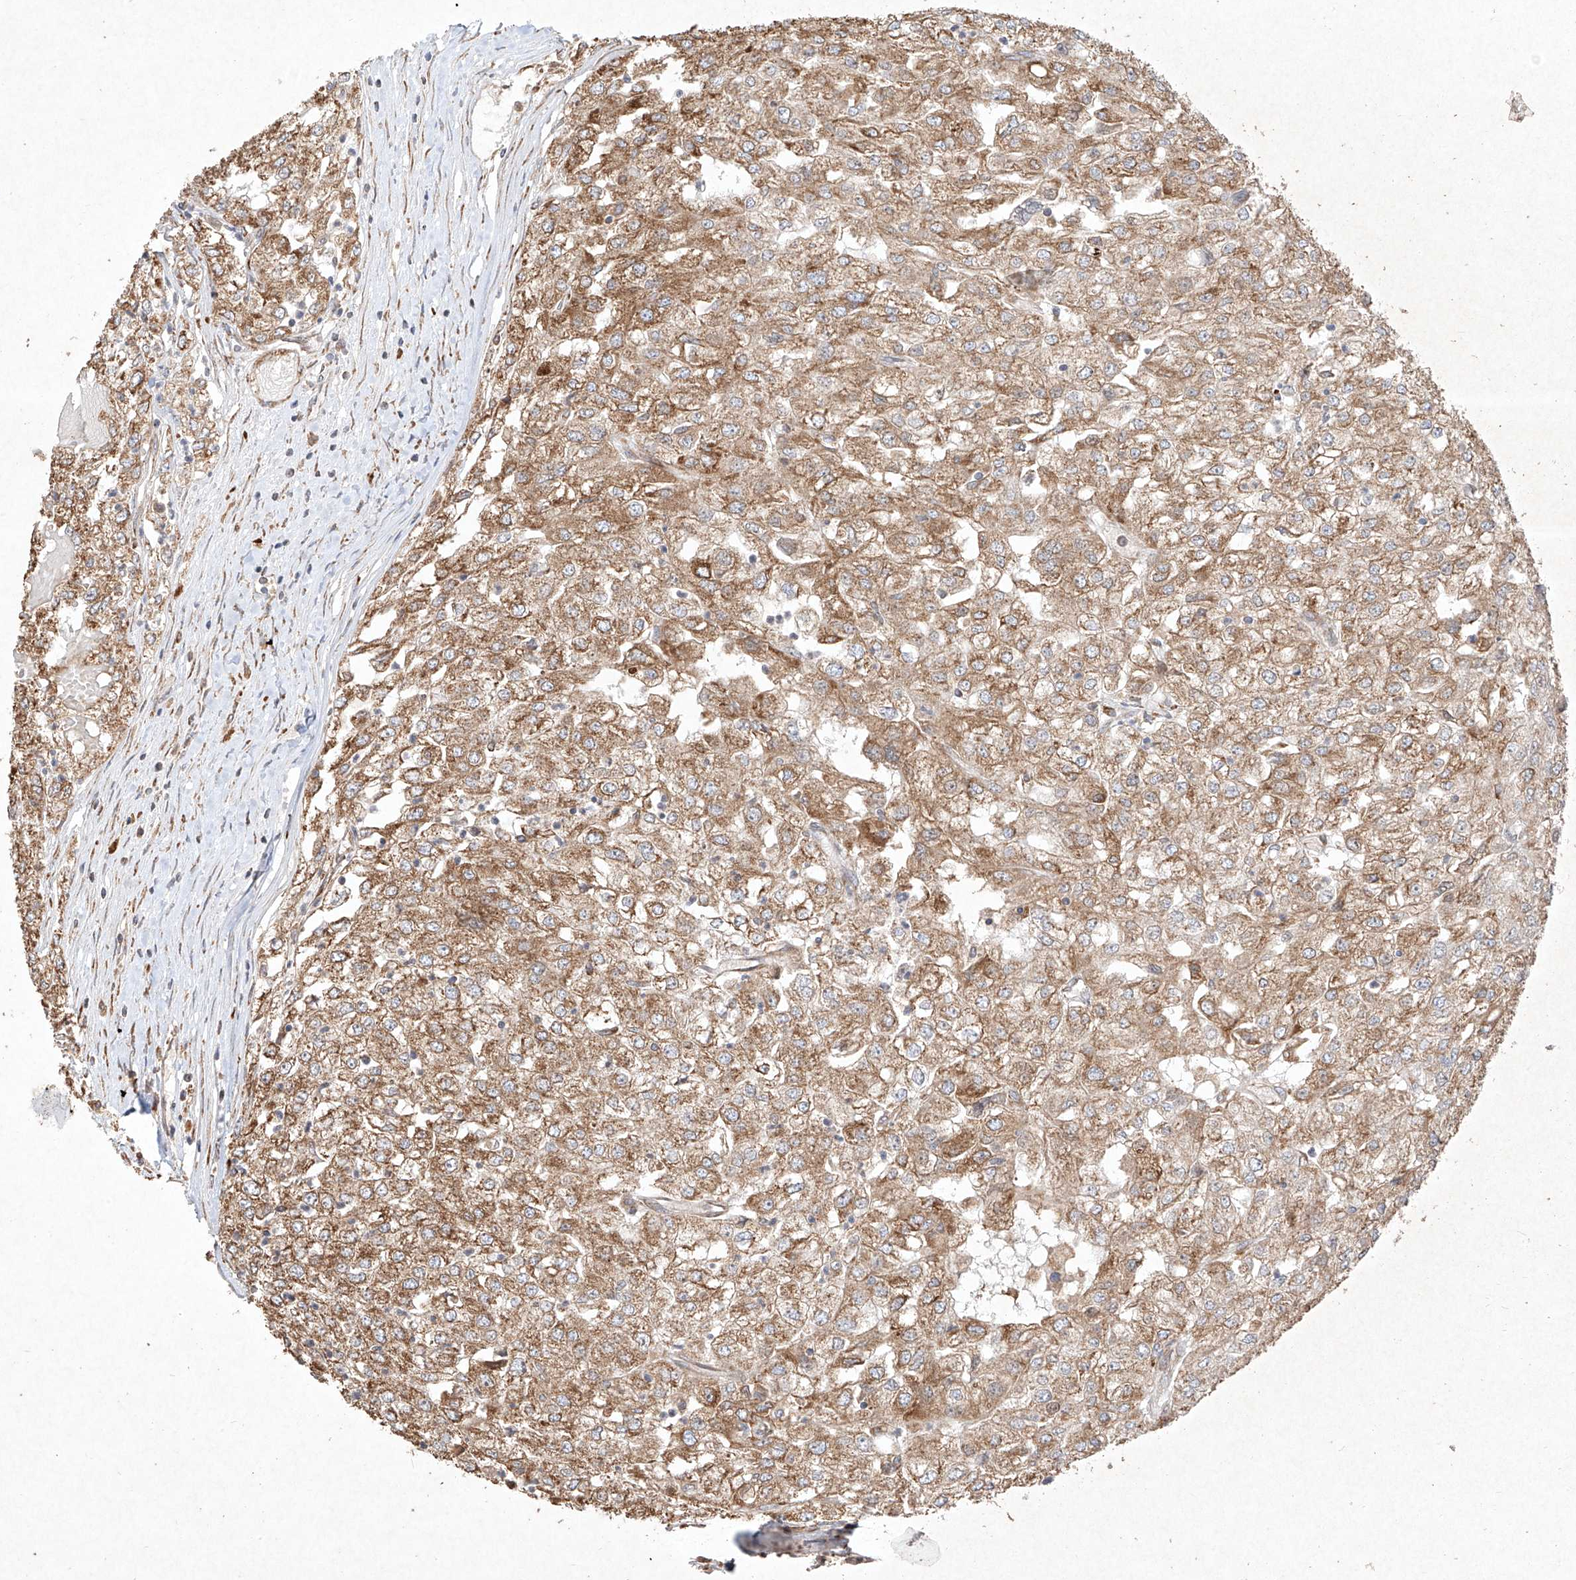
{"staining": {"intensity": "moderate", "quantity": ">75%", "location": "cytoplasmic/membranous"}, "tissue": "renal cancer", "cell_type": "Tumor cells", "image_type": "cancer", "snomed": [{"axis": "morphology", "description": "Adenocarcinoma, NOS"}, {"axis": "topography", "description": "Kidney"}], "caption": "Adenocarcinoma (renal) tissue reveals moderate cytoplasmic/membranous expression in approximately >75% of tumor cells", "gene": "SEMA3B", "patient": {"sex": "female", "age": 54}}